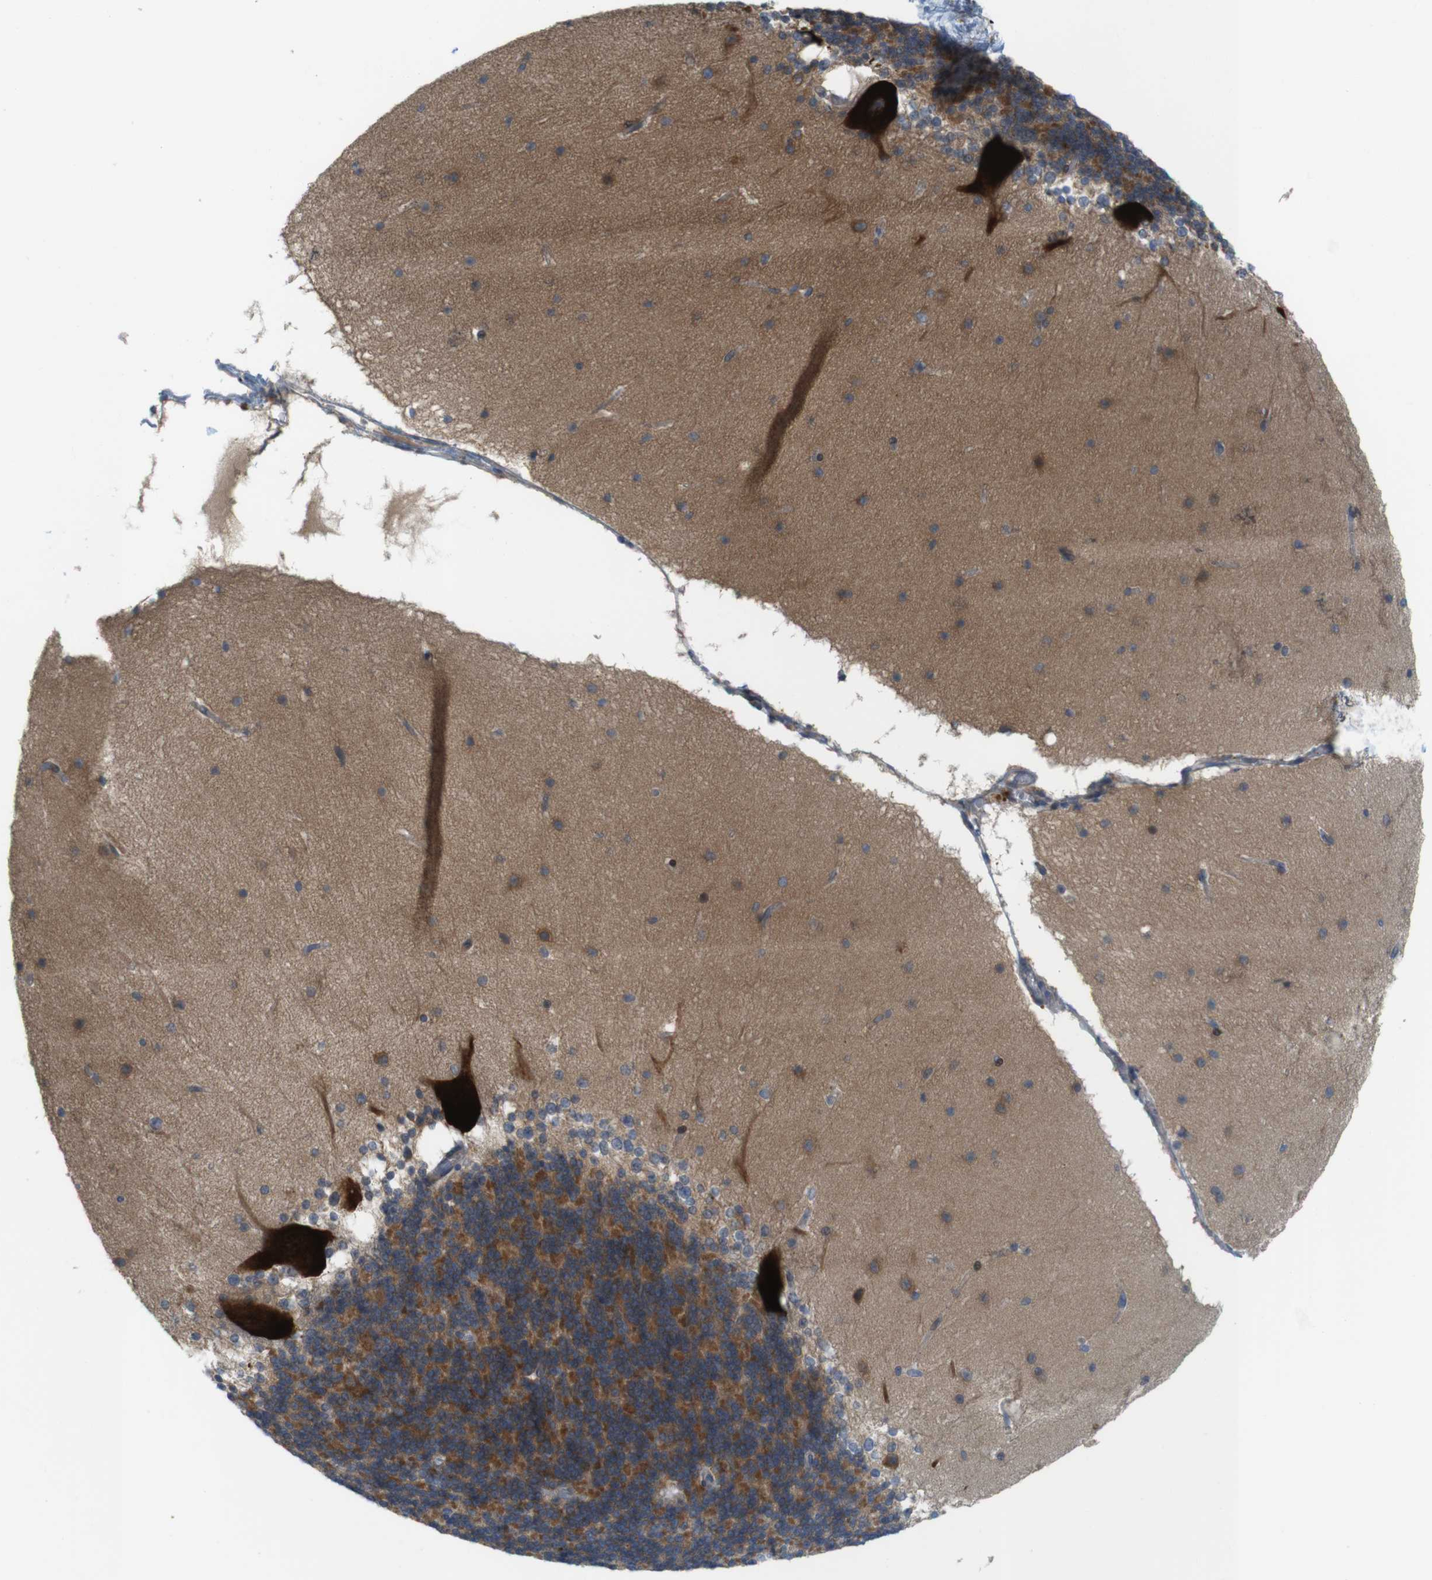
{"staining": {"intensity": "moderate", "quantity": ">75%", "location": "cytoplasmic/membranous"}, "tissue": "cerebellum", "cell_type": "Cells in granular layer", "image_type": "normal", "snomed": [{"axis": "morphology", "description": "Normal tissue, NOS"}, {"axis": "topography", "description": "Cerebellum"}], "caption": "Protein staining of normal cerebellum demonstrates moderate cytoplasmic/membranous positivity in approximately >75% of cells in granular layer. (IHC, brightfield microscopy, high magnification).", "gene": "GJC3", "patient": {"sex": "female", "age": 19}}